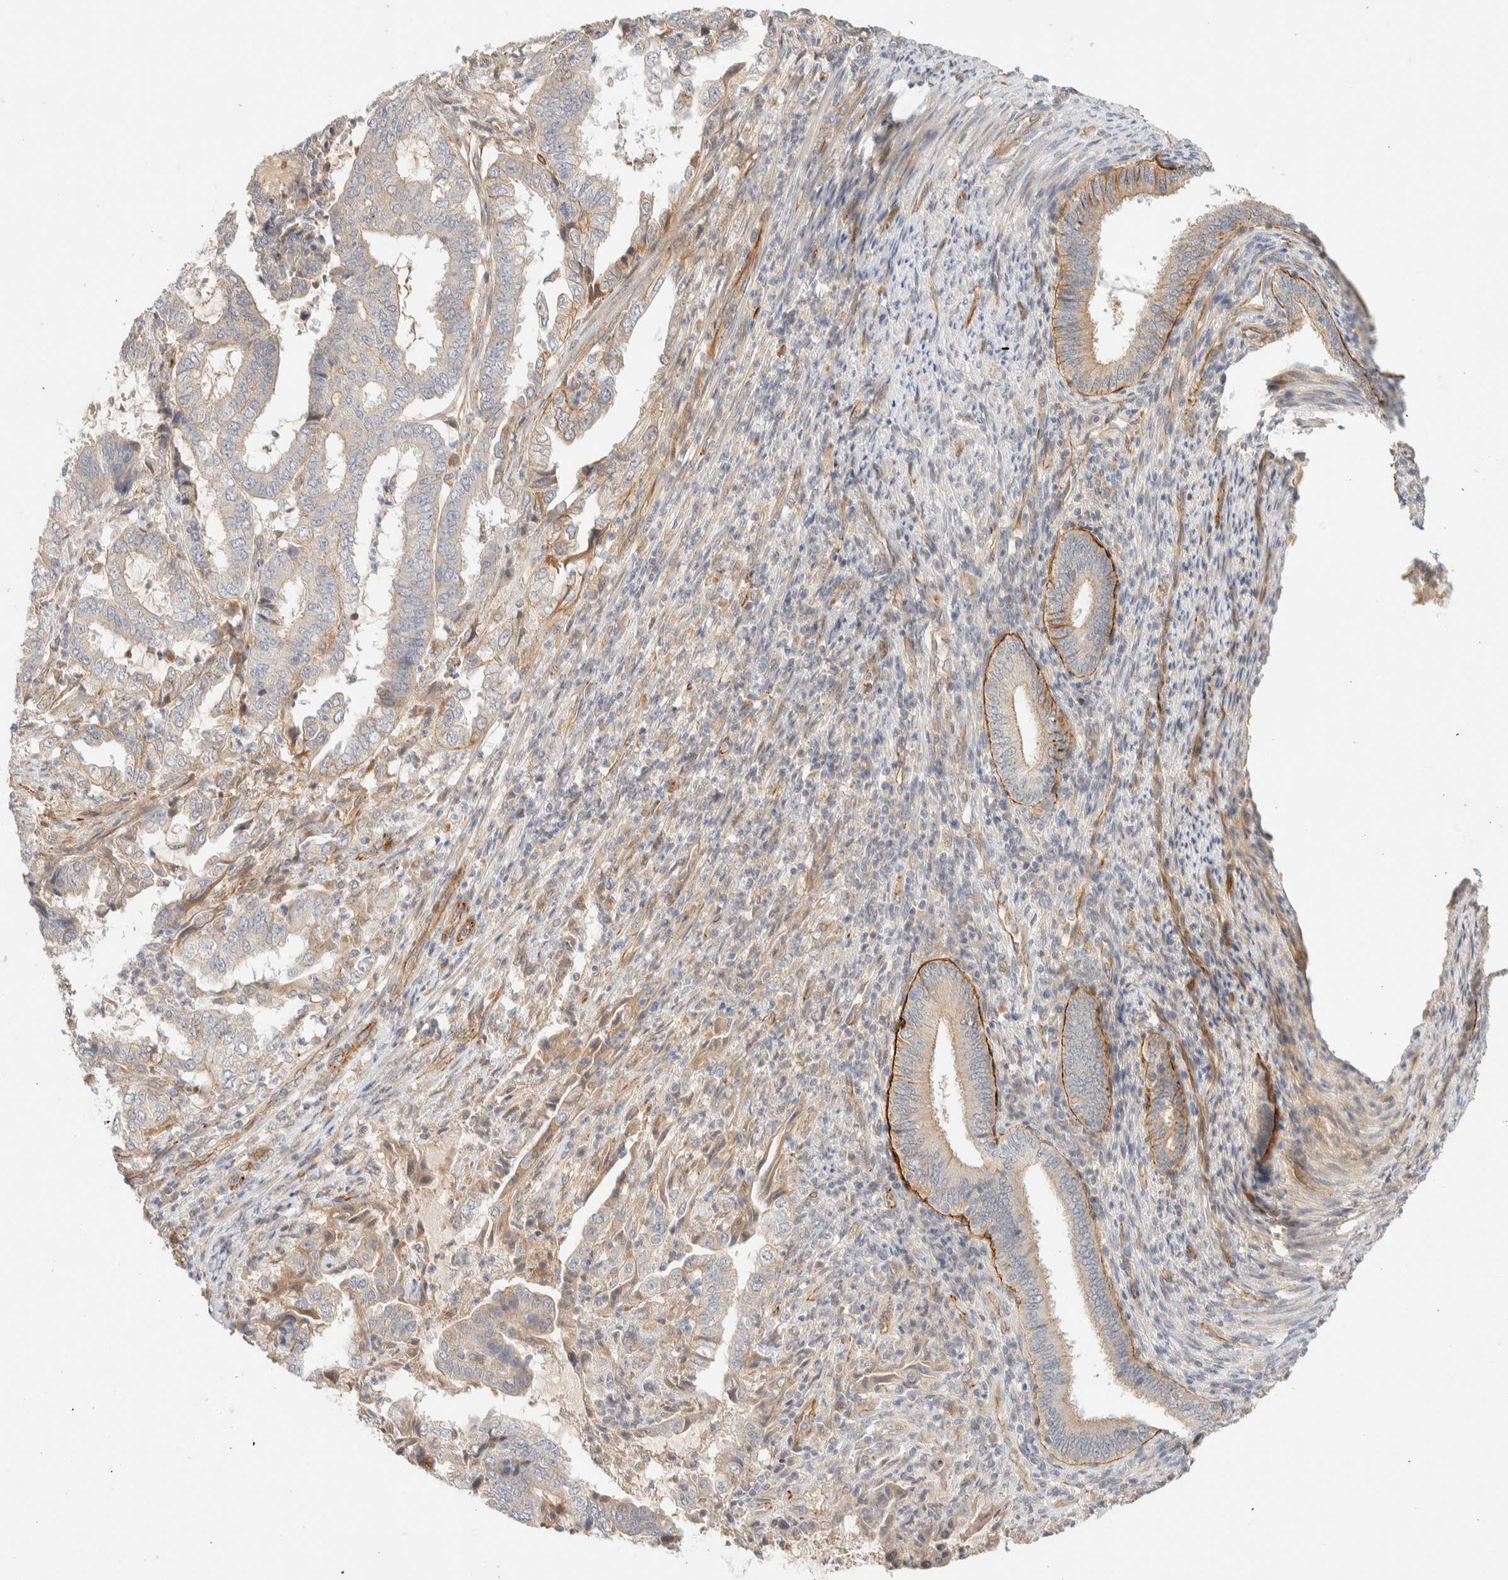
{"staining": {"intensity": "weak", "quantity": "<25%", "location": "cytoplasmic/membranous"}, "tissue": "endometrial cancer", "cell_type": "Tumor cells", "image_type": "cancer", "snomed": [{"axis": "morphology", "description": "Adenocarcinoma, NOS"}, {"axis": "topography", "description": "Endometrium"}], "caption": "The immunohistochemistry (IHC) micrograph has no significant staining in tumor cells of endometrial cancer (adenocarcinoma) tissue. (DAB (3,3'-diaminobenzidine) immunohistochemistry visualized using brightfield microscopy, high magnification).", "gene": "FAT1", "patient": {"sex": "female", "age": 51}}